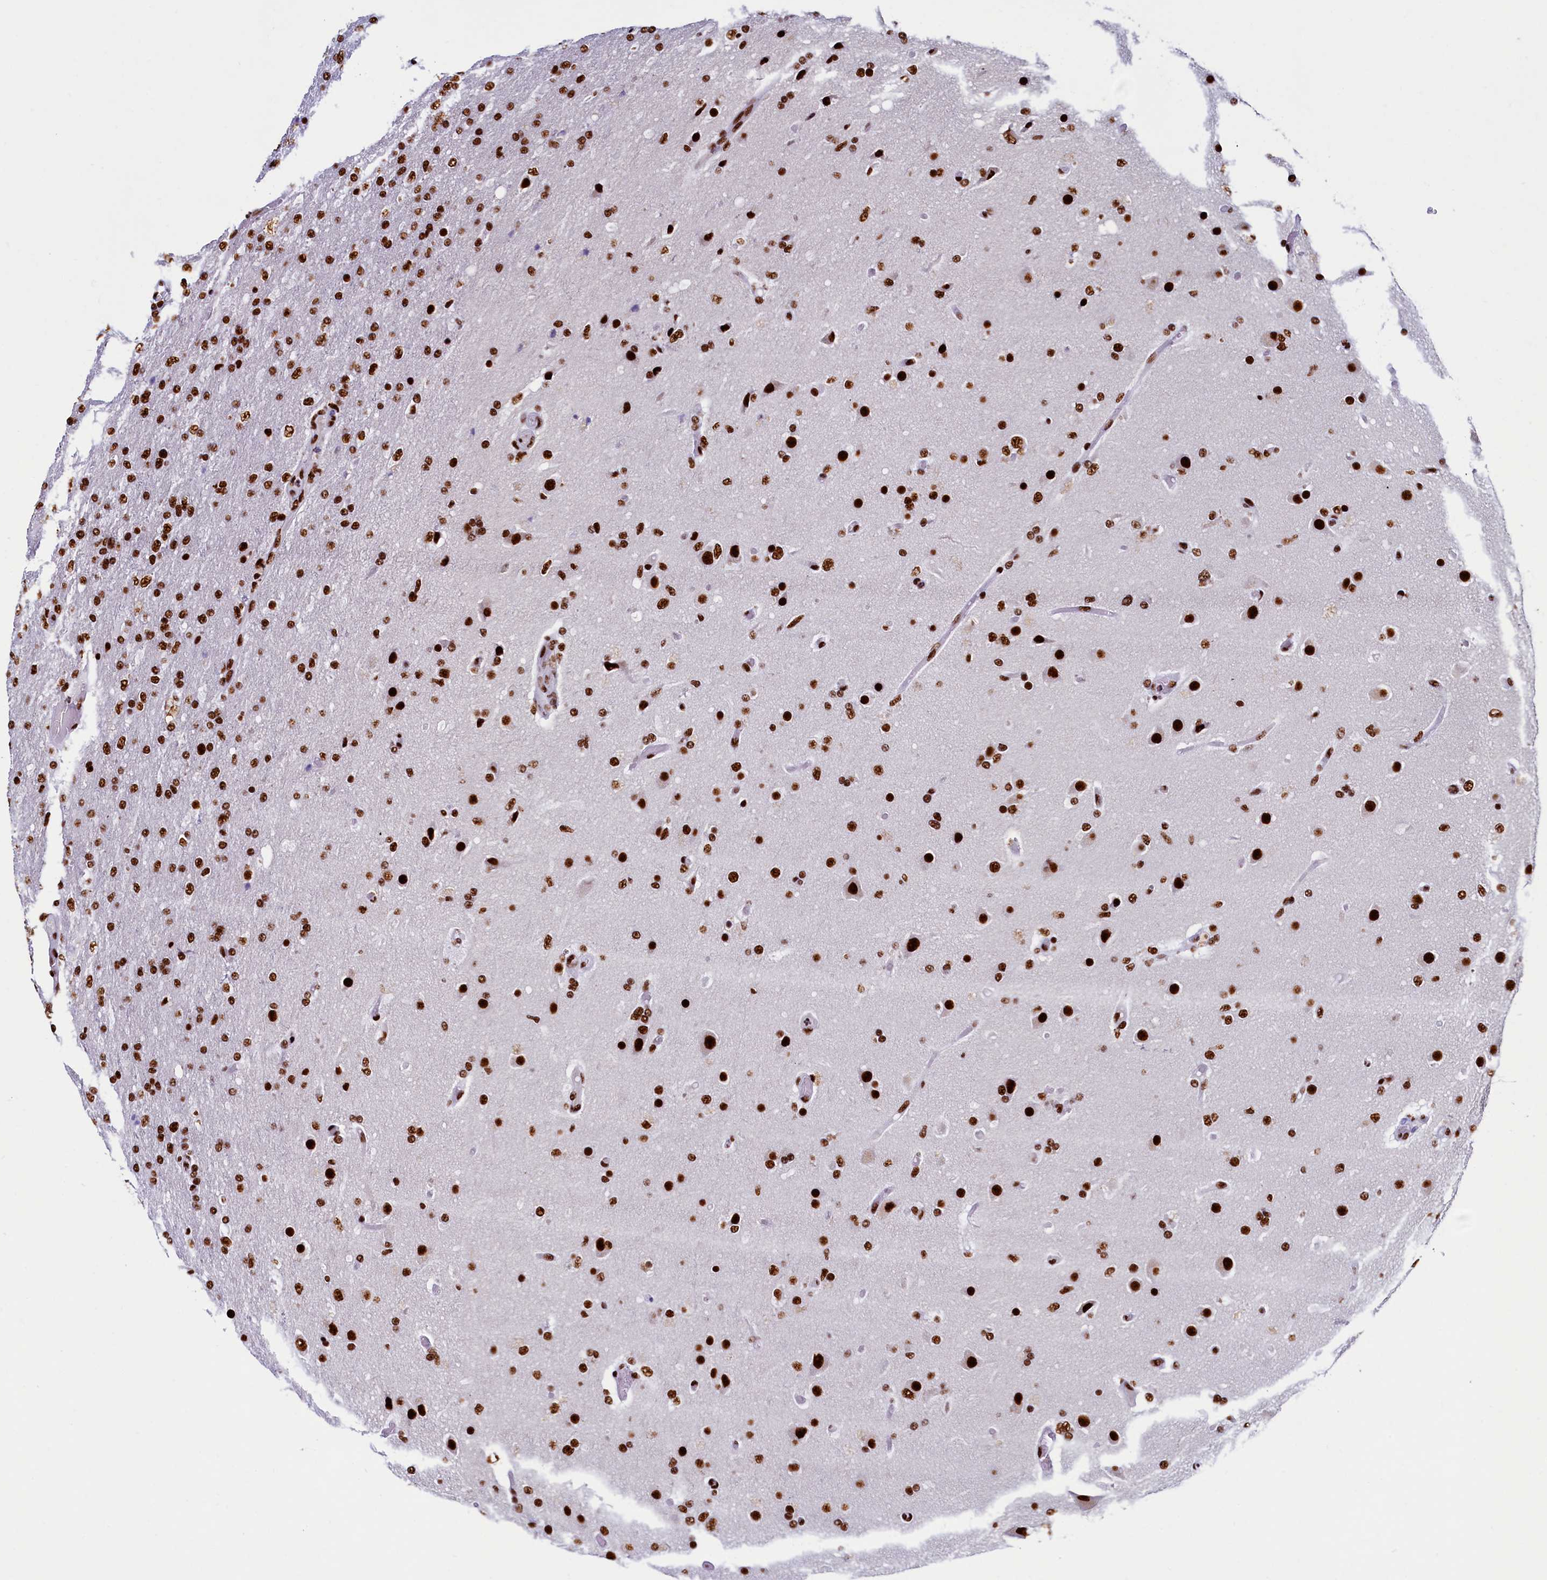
{"staining": {"intensity": "strong", "quantity": ">75%", "location": "nuclear"}, "tissue": "glioma", "cell_type": "Tumor cells", "image_type": "cancer", "snomed": [{"axis": "morphology", "description": "Glioma, malignant, High grade"}, {"axis": "topography", "description": "Brain"}], "caption": "Tumor cells show high levels of strong nuclear staining in about >75% of cells in malignant glioma (high-grade). The protein is shown in brown color, while the nuclei are stained blue.", "gene": "SRRM2", "patient": {"sex": "female", "age": 74}}